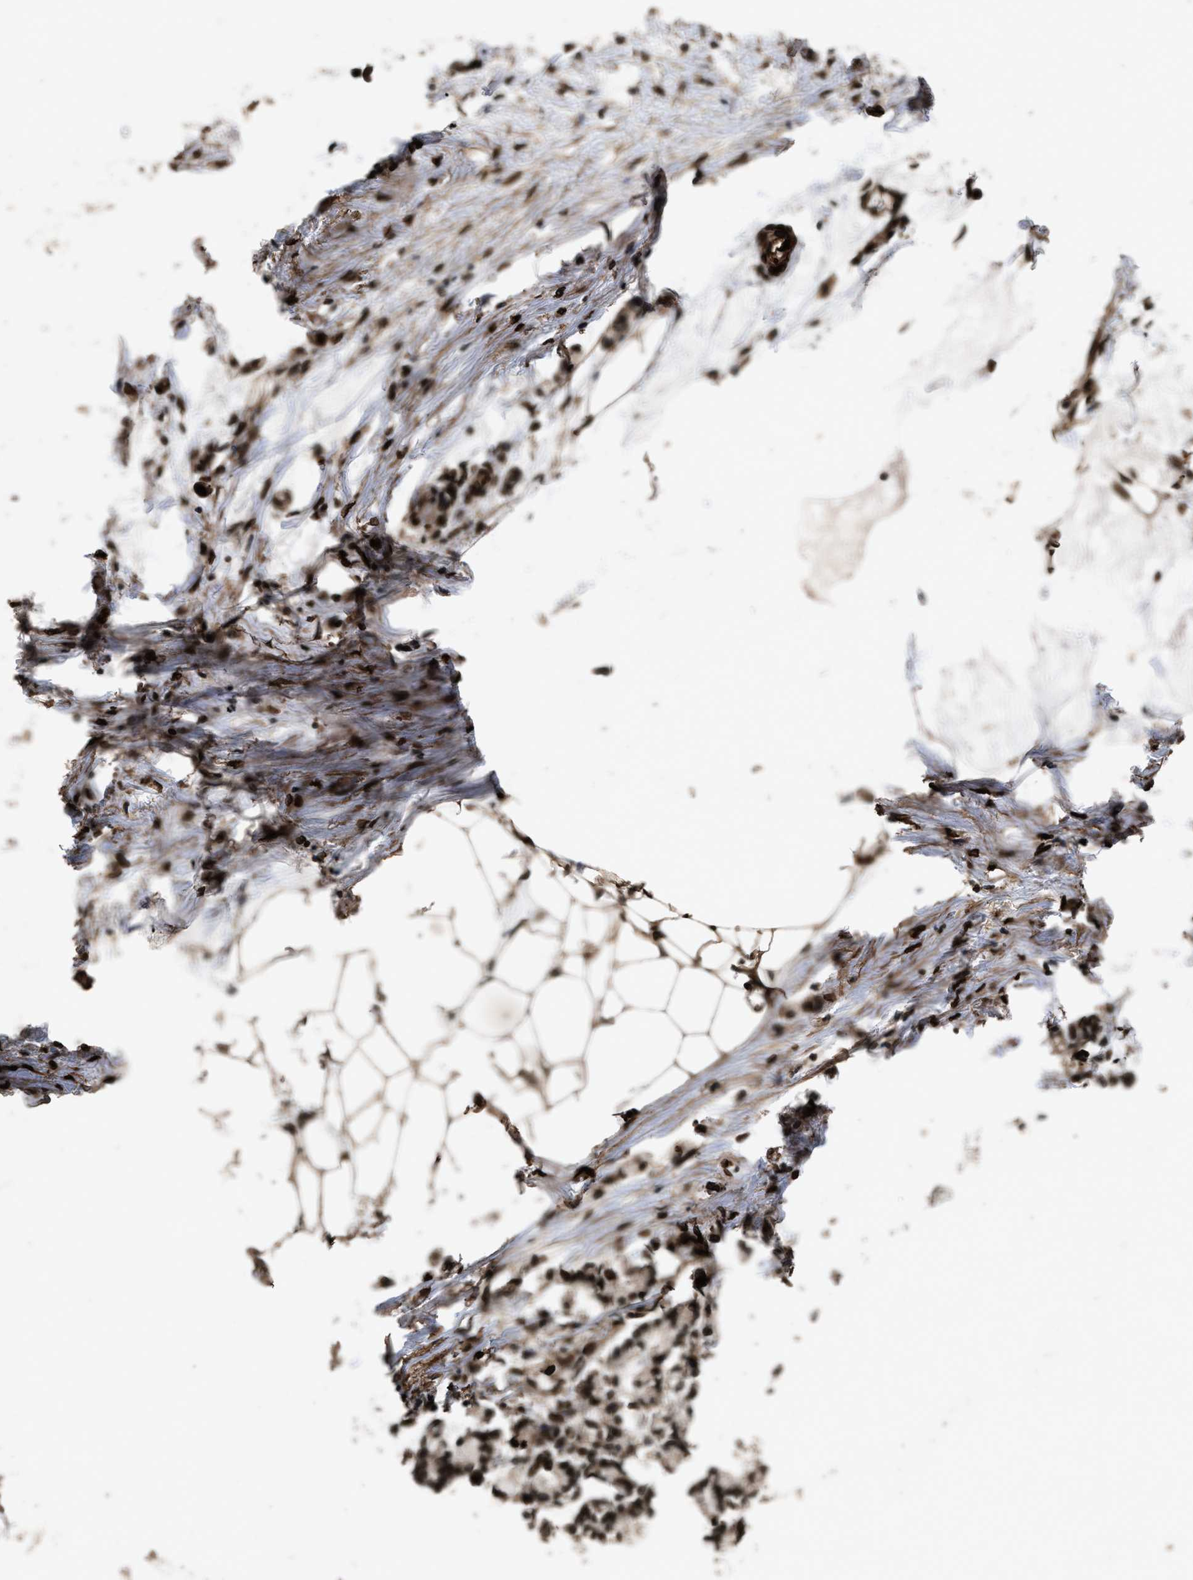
{"staining": {"intensity": "weak", "quantity": ">75%", "location": "cytoplasmic/membranous,nuclear"}, "tissue": "adipose tissue", "cell_type": "Adipocytes", "image_type": "normal", "snomed": [{"axis": "morphology", "description": "Normal tissue, NOS"}, {"axis": "morphology", "description": "Adenocarcinoma, NOS"}, {"axis": "topography", "description": "Colon"}, {"axis": "topography", "description": "Peripheral nerve tissue"}], "caption": "Immunohistochemical staining of unremarkable human adipose tissue shows weak cytoplasmic/membranous,nuclear protein positivity in about >75% of adipocytes.", "gene": "ACCS", "patient": {"sex": "male", "age": 14}}